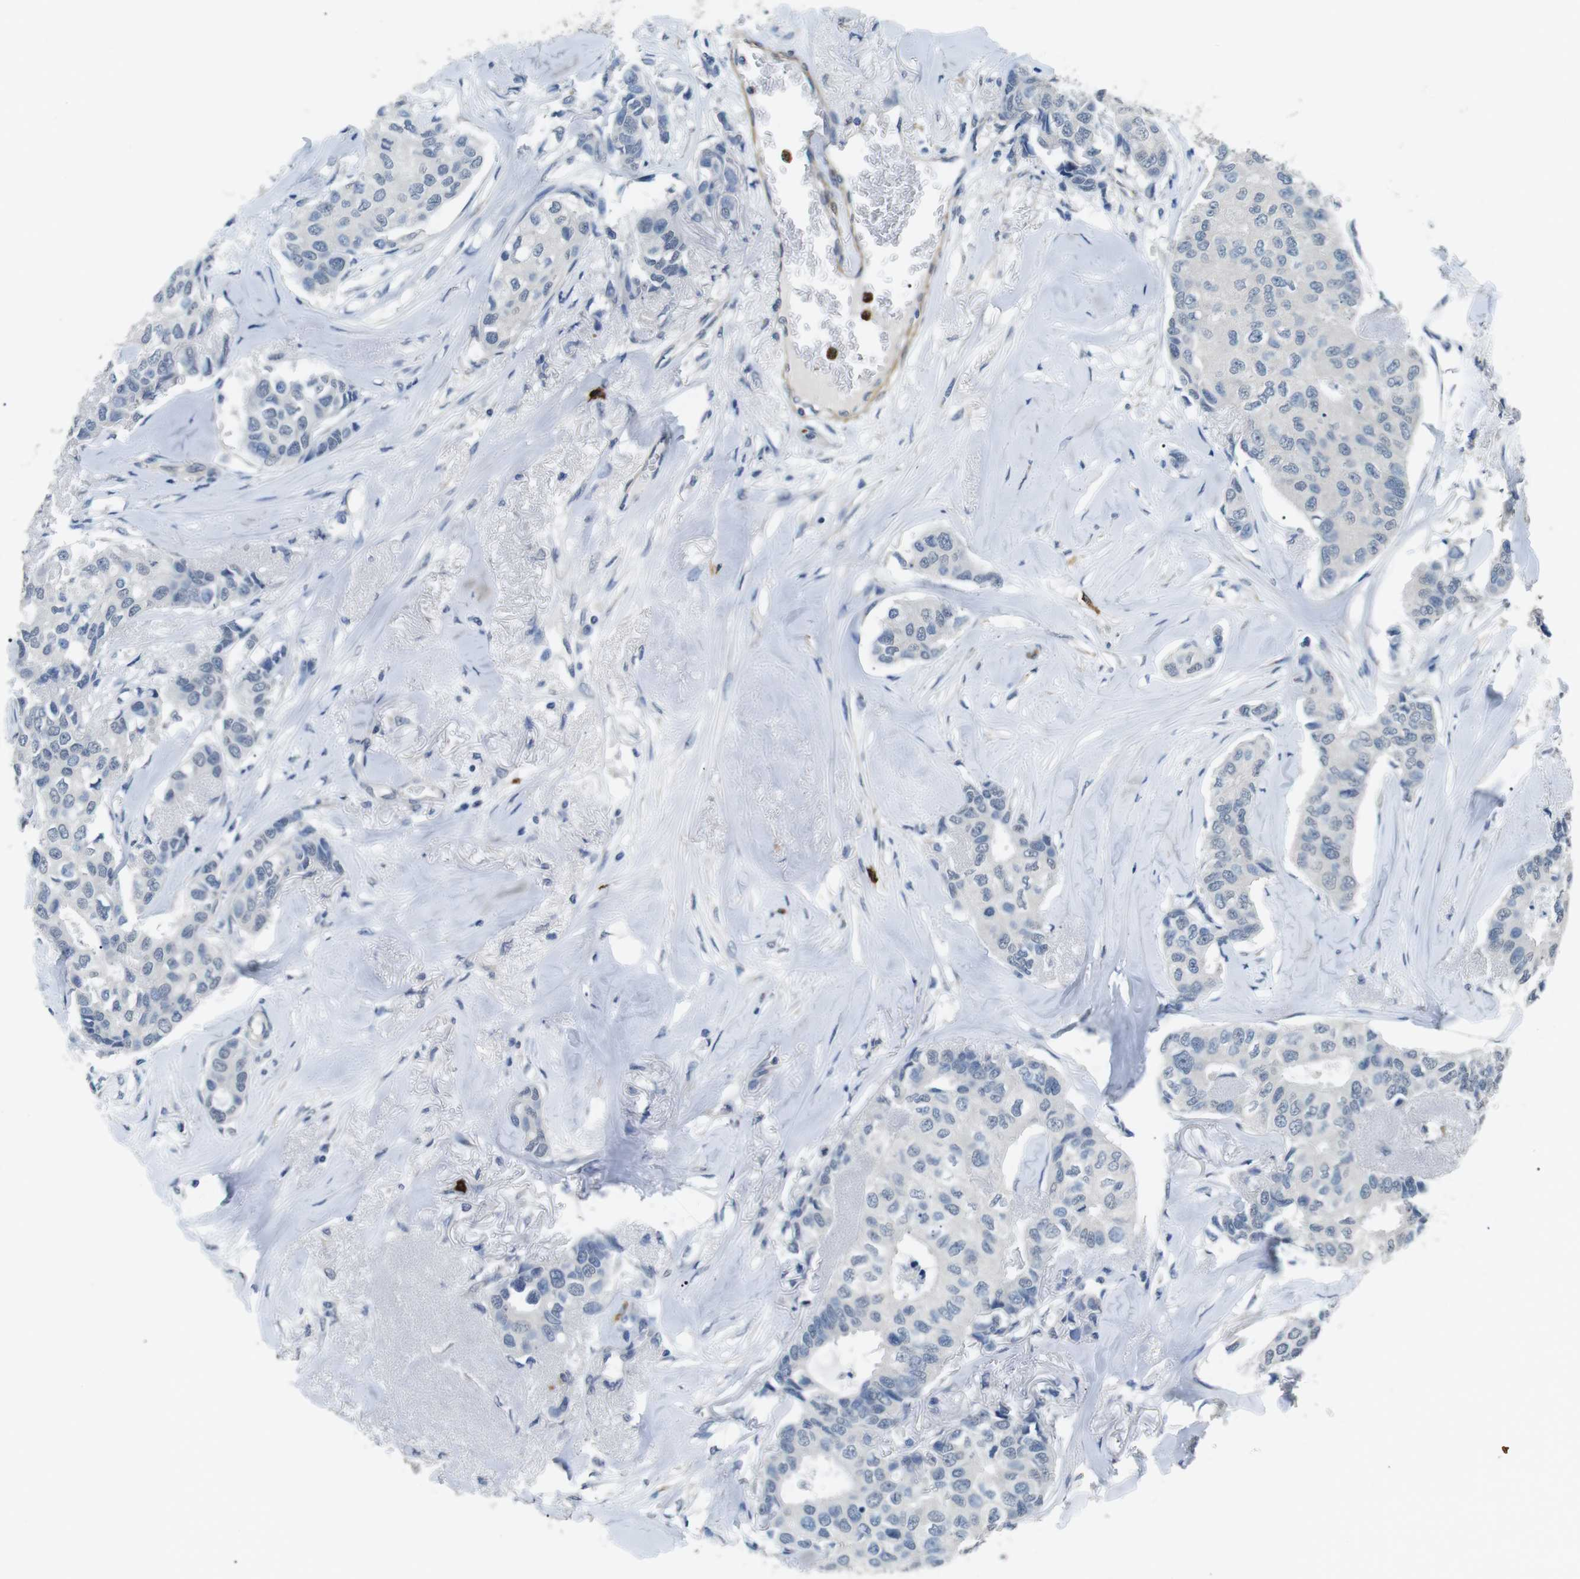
{"staining": {"intensity": "negative", "quantity": "none", "location": "none"}, "tissue": "breast cancer", "cell_type": "Tumor cells", "image_type": "cancer", "snomed": [{"axis": "morphology", "description": "Duct carcinoma"}, {"axis": "topography", "description": "Breast"}], "caption": "This is a histopathology image of immunohistochemistry (IHC) staining of infiltrating ductal carcinoma (breast), which shows no positivity in tumor cells. The staining was performed using DAB (3,3'-diaminobenzidine) to visualize the protein expression in brown, while the nuclei were stained in blue with hematoxylin (Magnification: 20x).", "gene": "GZMM", "patient": {"sex": "female", "age": 80}}